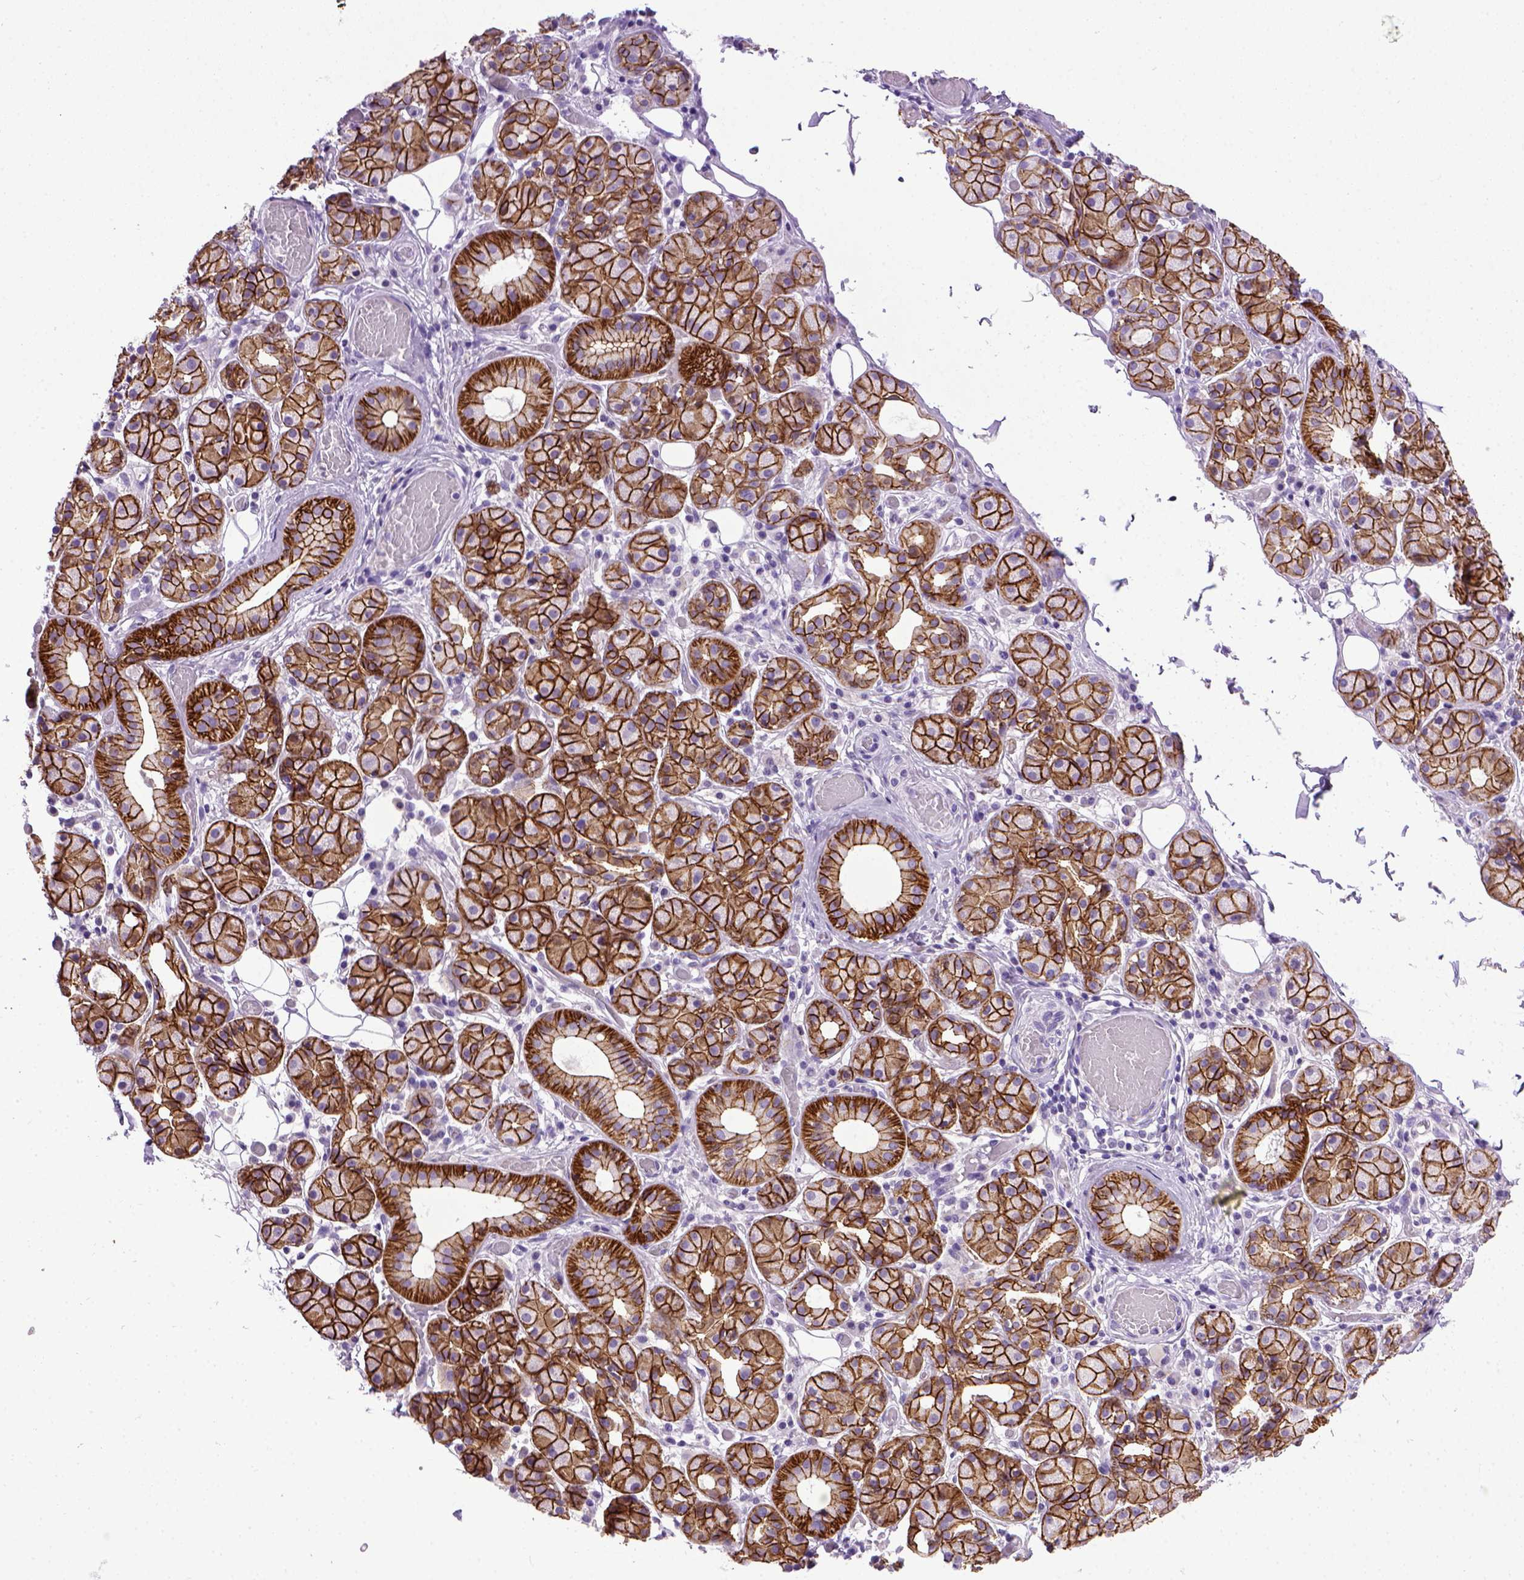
{"staining": {"intensity": "moderate", "quantity": ">75%", "location": "cytoplasmic/membranous"}, "tissue": "salivary gland", "cell_type": "Glandular cells", "image_type": "normal", "snomed": [{"axis": "morphology", "description": "Normal tissue, NOS"}, {"axis": "topography", "description": "Salivary gland"}, {"axis": "topography", "description": "Peripheral nerve tissue"}], "caption": "A micrograph showing moderate cytoplasmic/membranous positivity in about >75% of glandular cells in unremarkable salivary gland, as visualized by brown immunohistochemical staining.", "gene": "CDH1", "patient": {"sex": "male", "age": 71}}